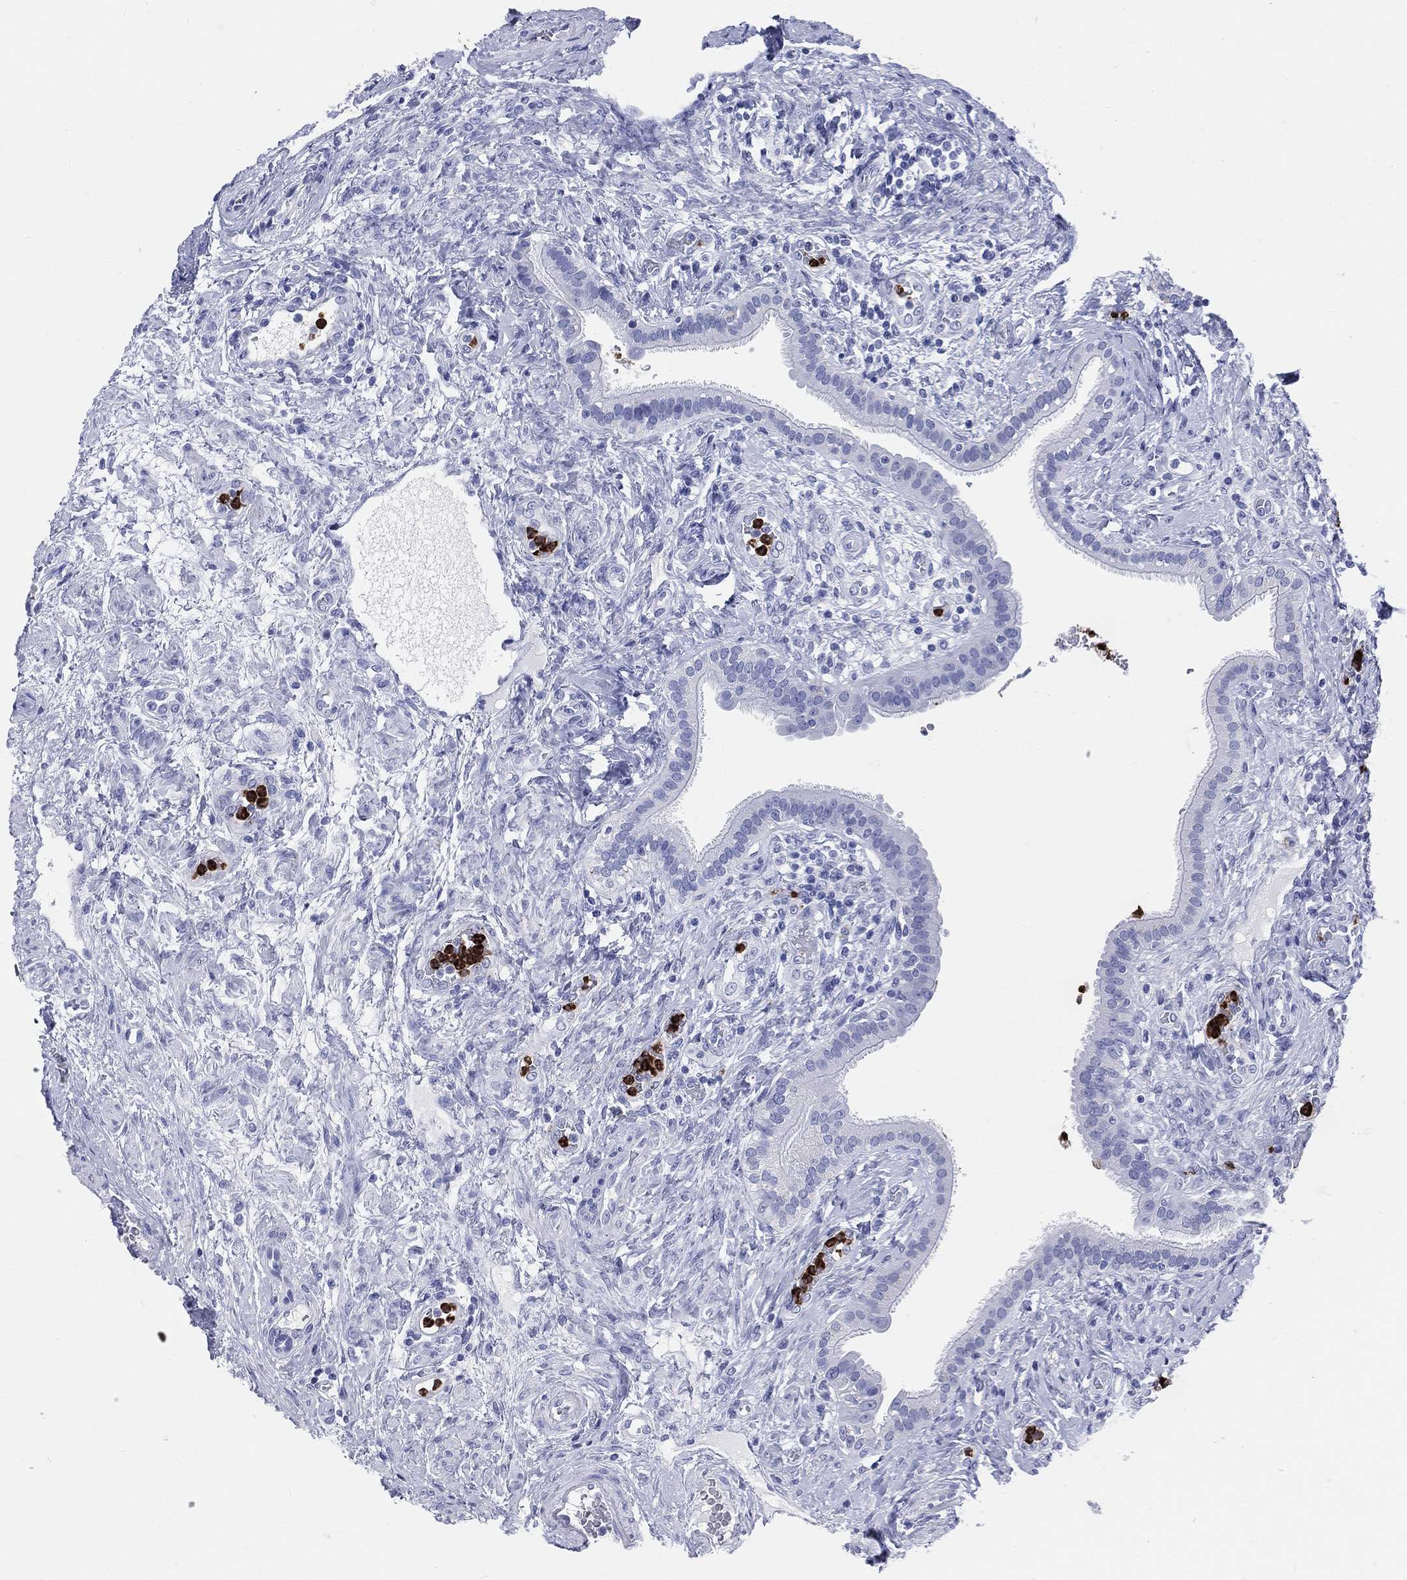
{"staining": {"intensity": "negative", "quantity": "none", "location": "none"}, "tissue": "fallopian tube", "cell_type": "Glandular cells", "image_type": "normal", "snomed": [{"axis": "morphology", "description": "Normal tissue, NOS"}, {"axis": "topography", "description": "Fallopian tube"}], "caption": "Immunohistochemical staining of normal human fallopian tube displays no significant positivity in glandular cells. (Immunohistochemistry, brightfield microscopy, high magnification).", "gene": "PGLYRP1", "patient": {"sex": "female", "age": 41}}